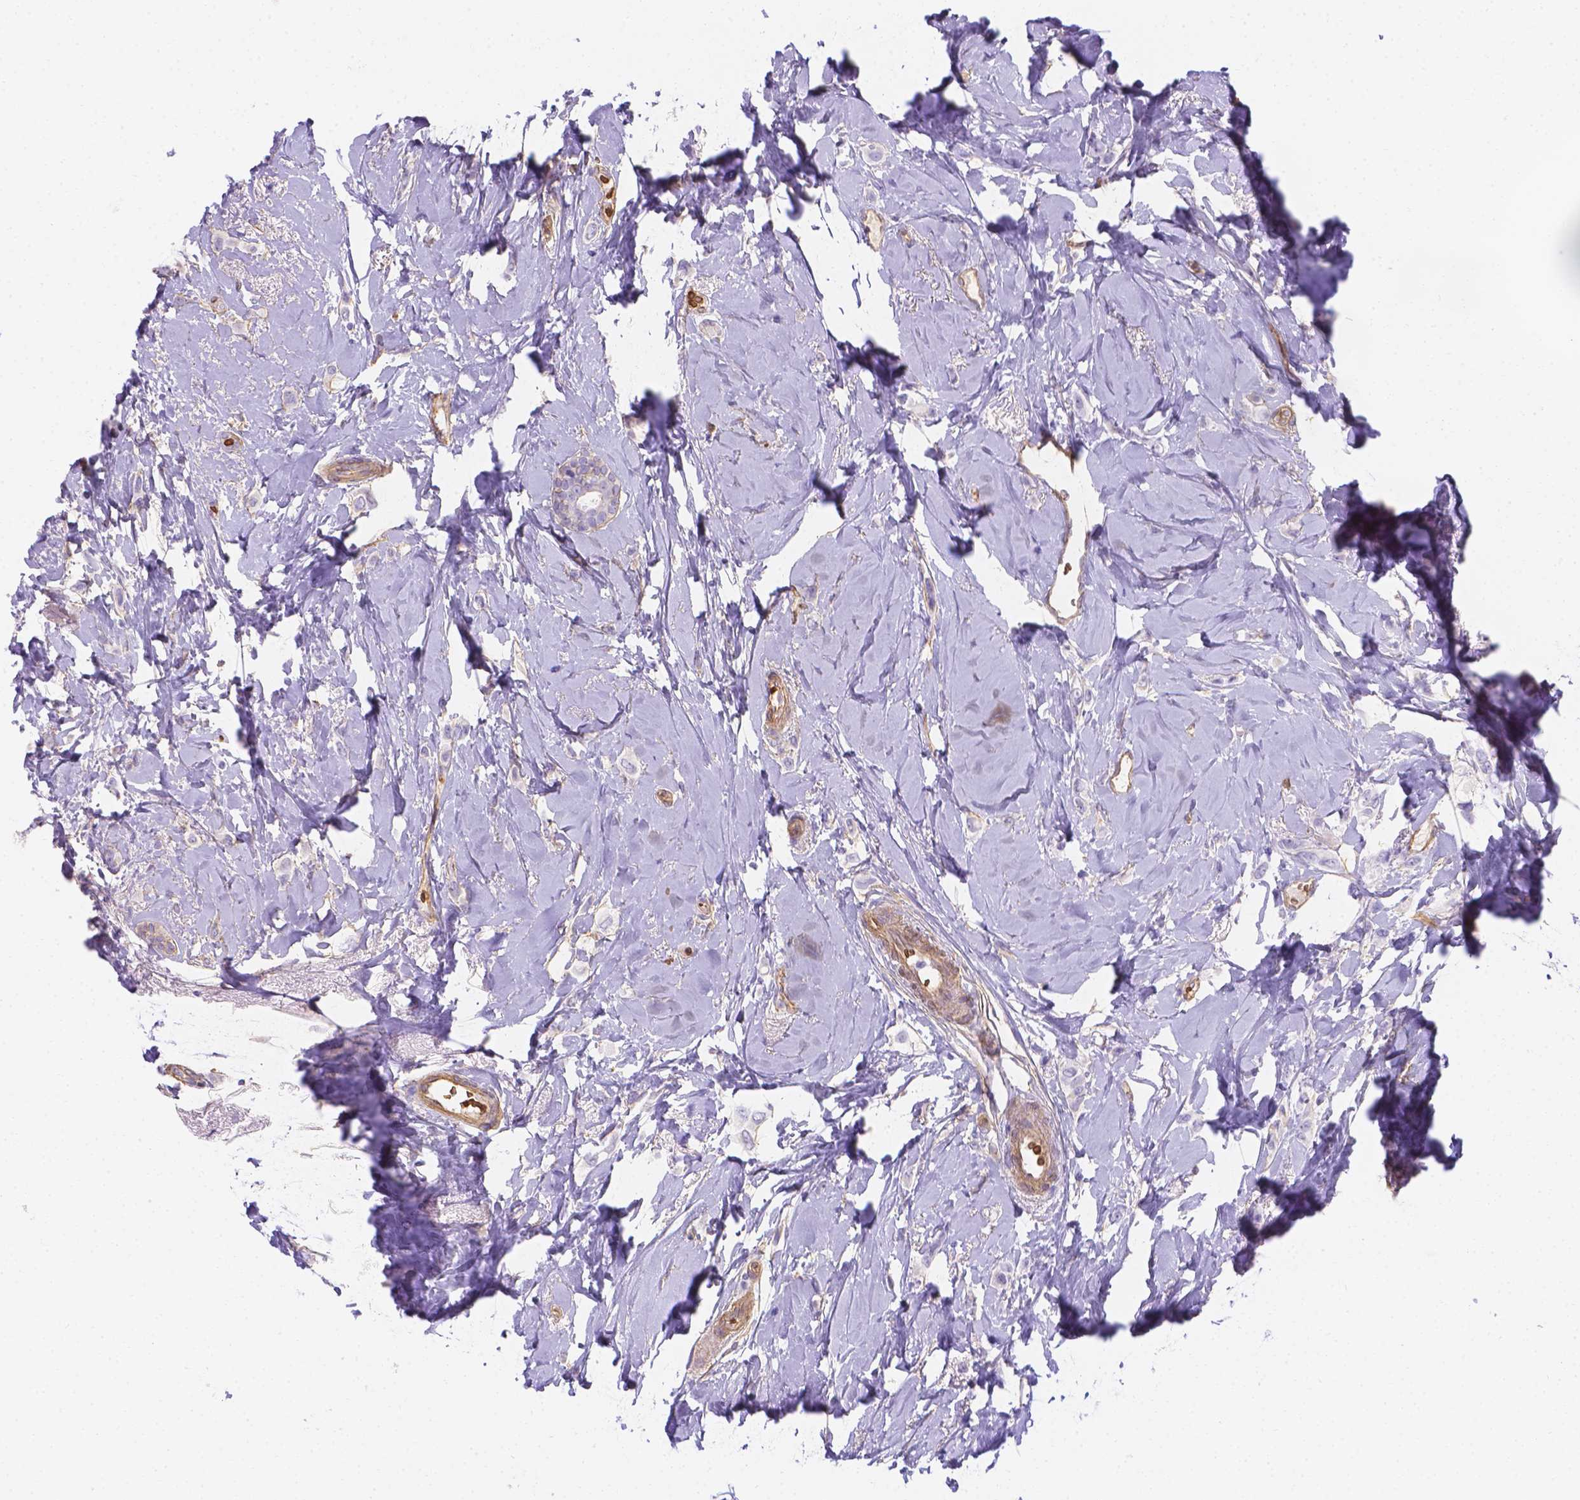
{"staining": {"intensity": "negative", "quantity": "none", "location": "none"}, "tissue": "breast cancer", "cell_type": "Tumor cells", "image_type": "cancer", "snomed": [{"axis": "morphology", "description": "Lobular carcinoma"}, {"axis": "topography", "description": "Breast"}], "caption": "Human lobular carcinoma (breast) stained for a protein using immunohistochemistry displays no staining in tumor cells.", "gene": "SLC40A1", "patient": {"sex": "female", "age": 66}}